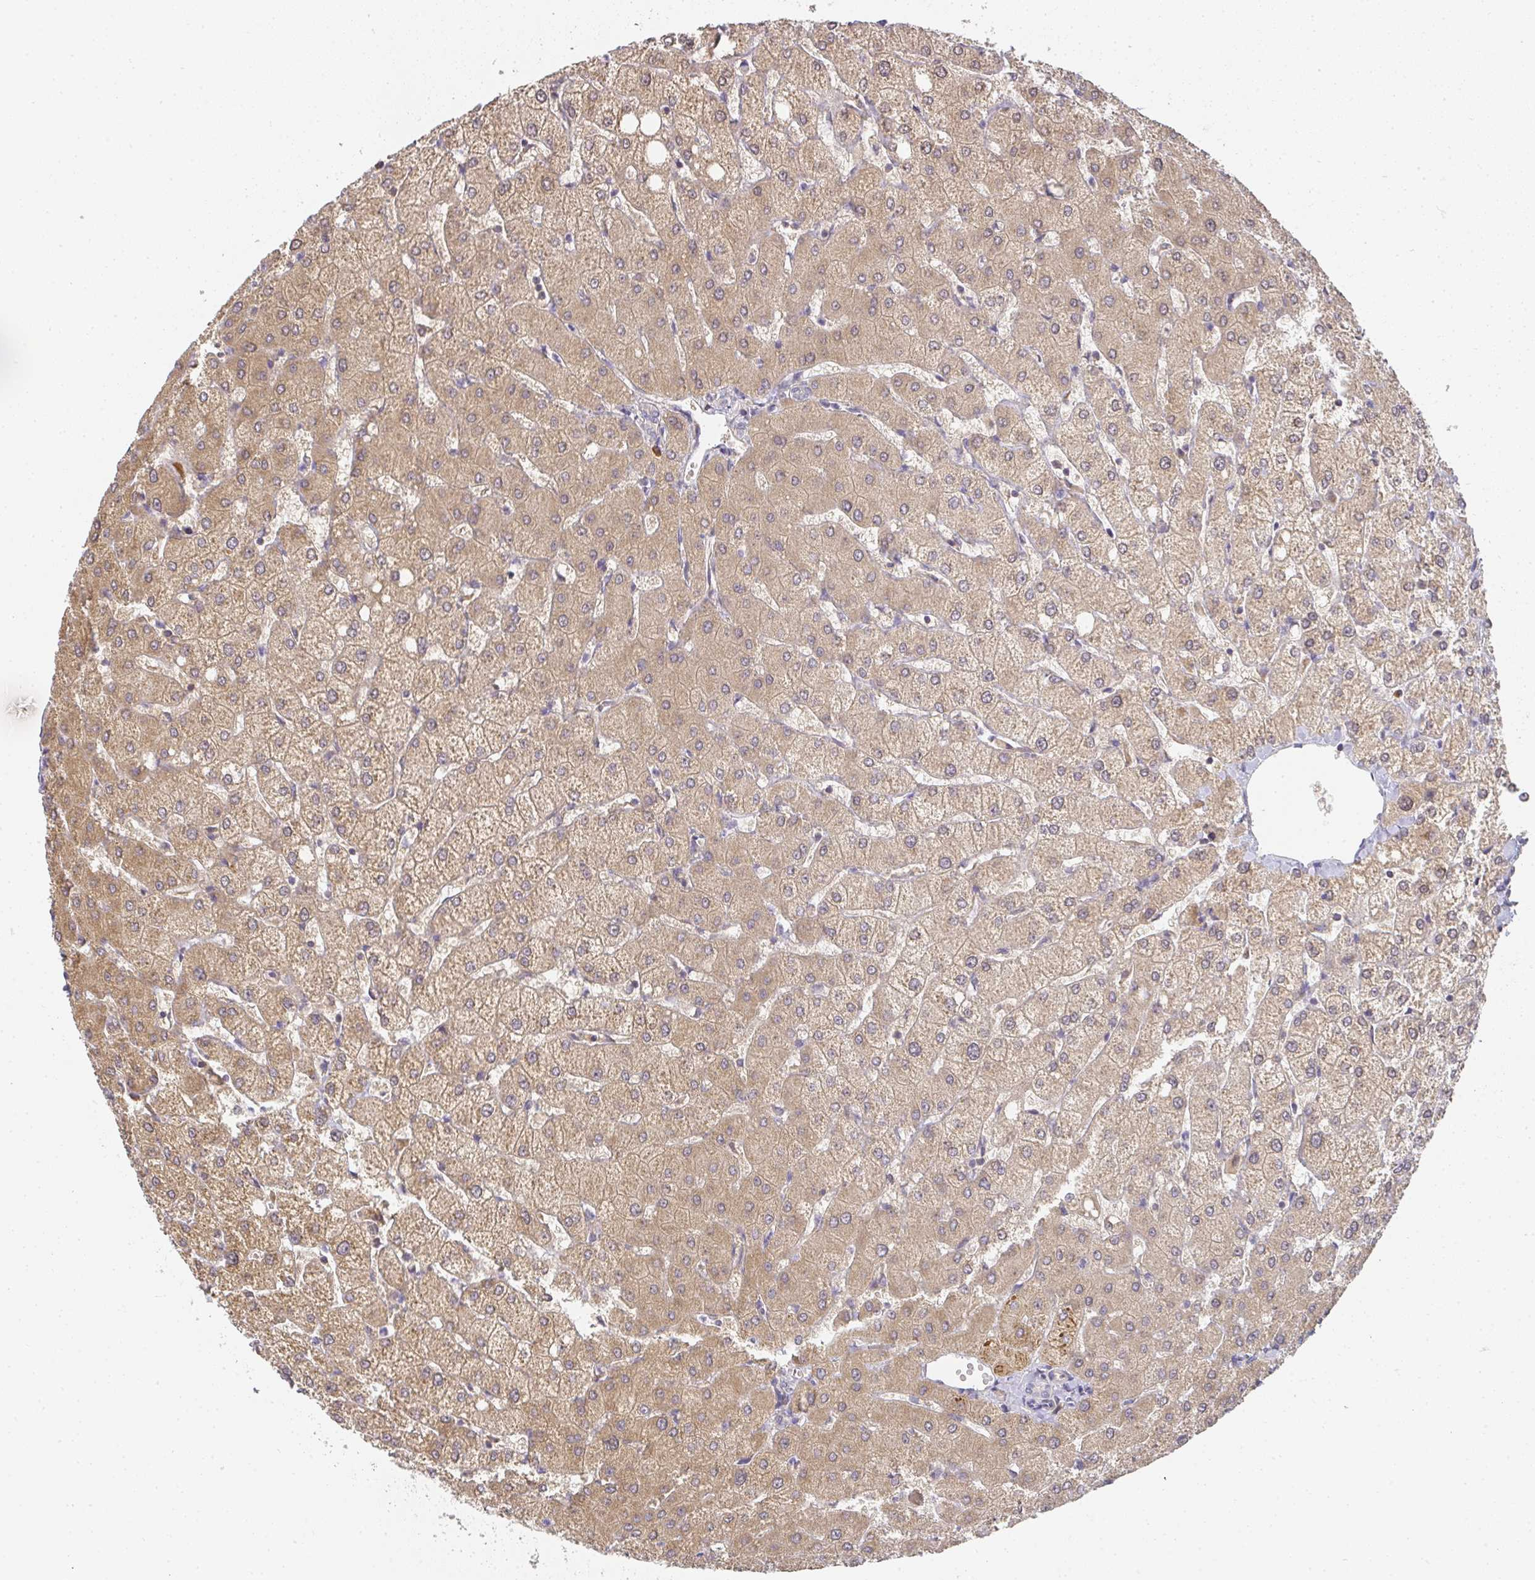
{"staining": {"intensity": "negative", "quantity": "none", "location": "none"}, "tissue": "liver", "cell_type": "Cholangiocytes", "image_type": "normal", "snomed": [{"axis": "morphology", "description": "Normal tissue, NOS"}, {"axis": "topography", "description": "Liver"}], "caption": "IHC of unremarkable human liver displays no expression in cholangiocytes.", "gene": "SLC35B3", "patient": {"sex": "female", "age": 54}}